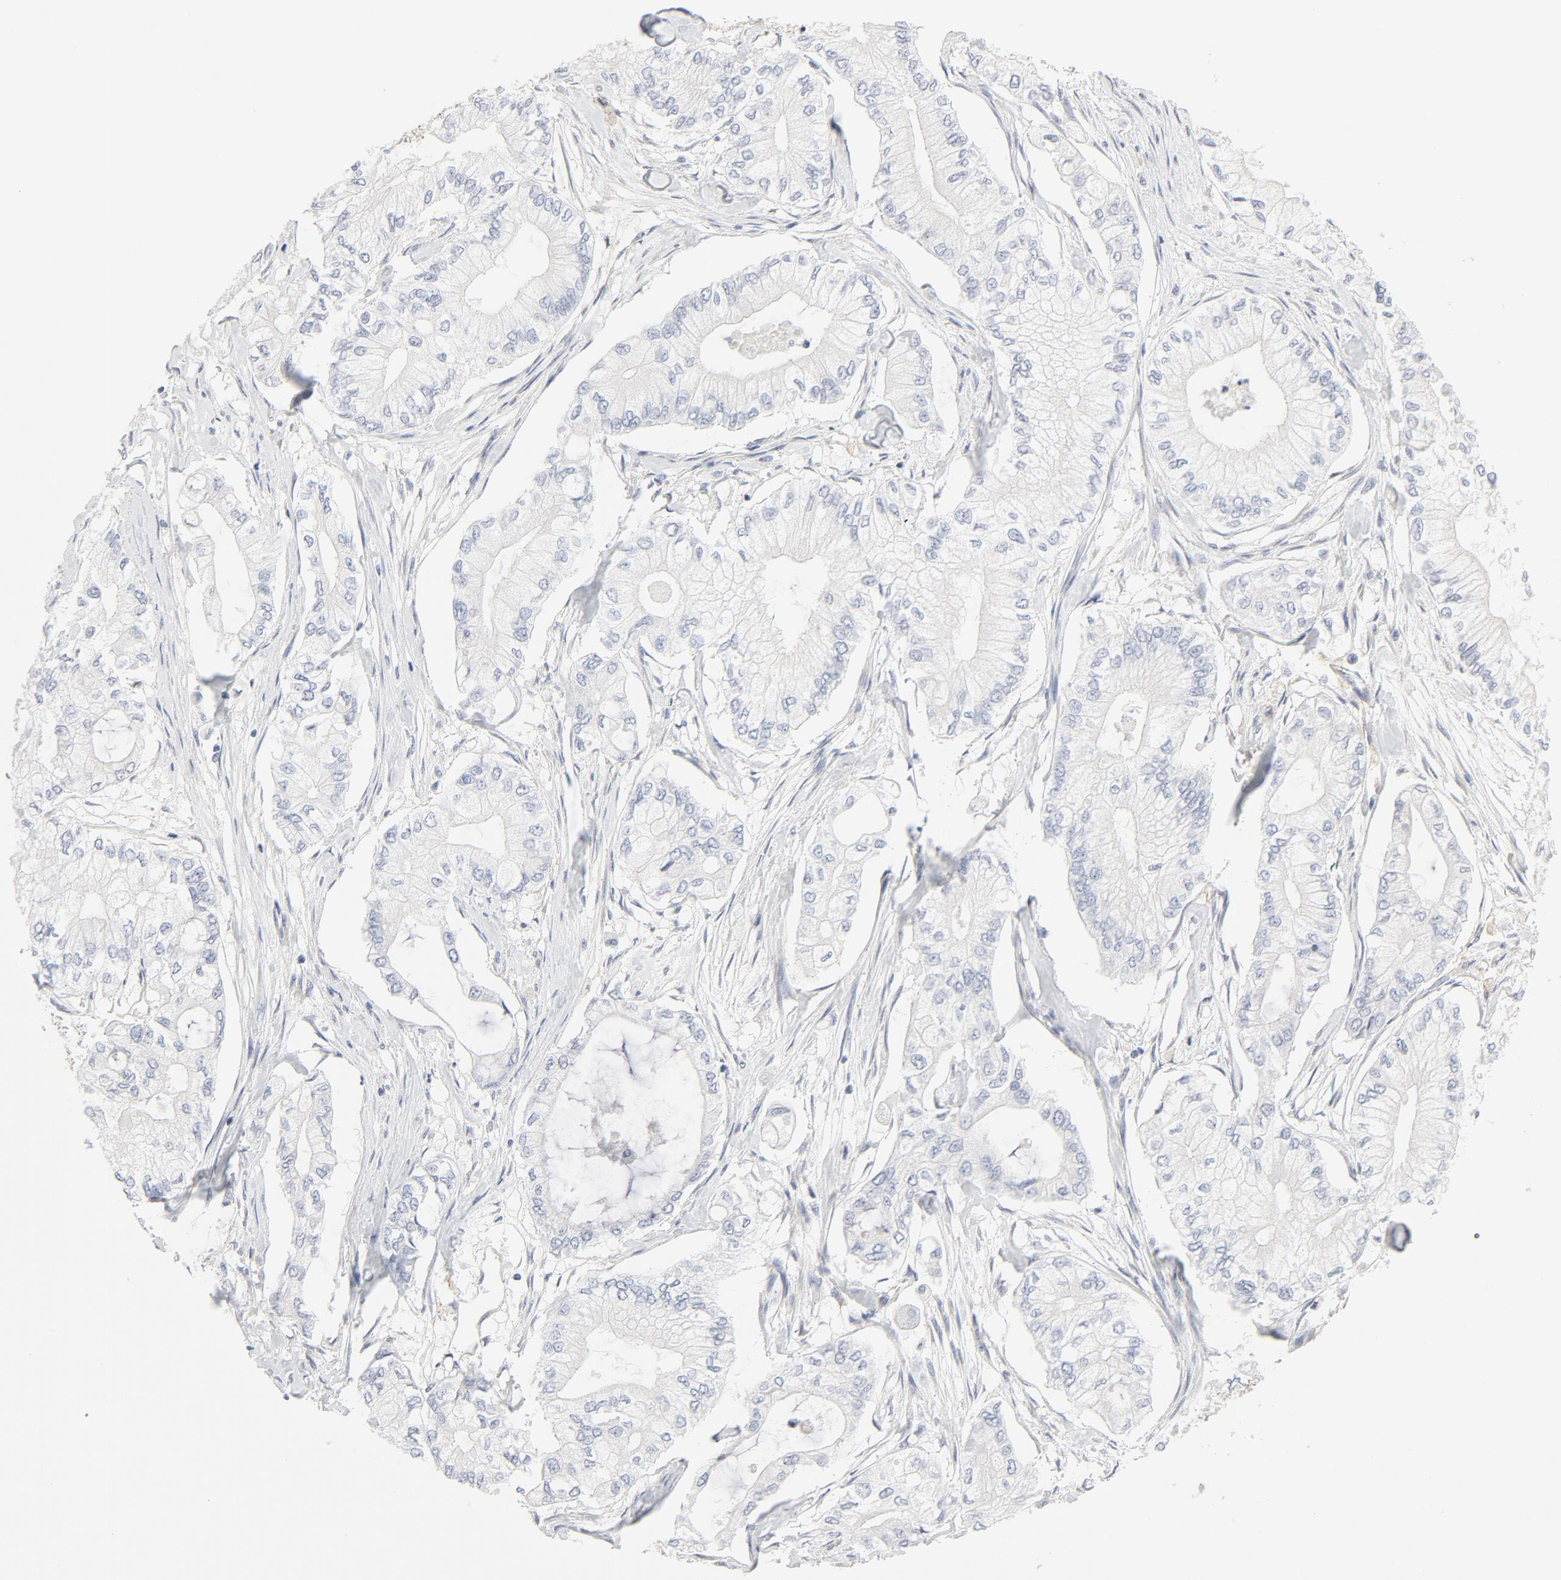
{"staining": {"intensity": "negative", "quantity": "none", "location": "none"}, "tissue": "pancreatic cancer", "cell_type": "Tumor cells", "image_type": "cancer", "snomed": [{"axis": "morphology", "description": "Adenocarcinoma, NOS"}, {"axis": "topography", "description": "Pancreas"}], "caption": "There is no significant positivity in tumor cells of adenocarcinoma (pancreatic). The staining was performed using DAB to visualize the protein expression in brown, while the nuclei were stained in blue with hematoxylin (Magnification: 20x).", "gene": "RABEP1", "patient": {"sex": "male", "age": 79}}